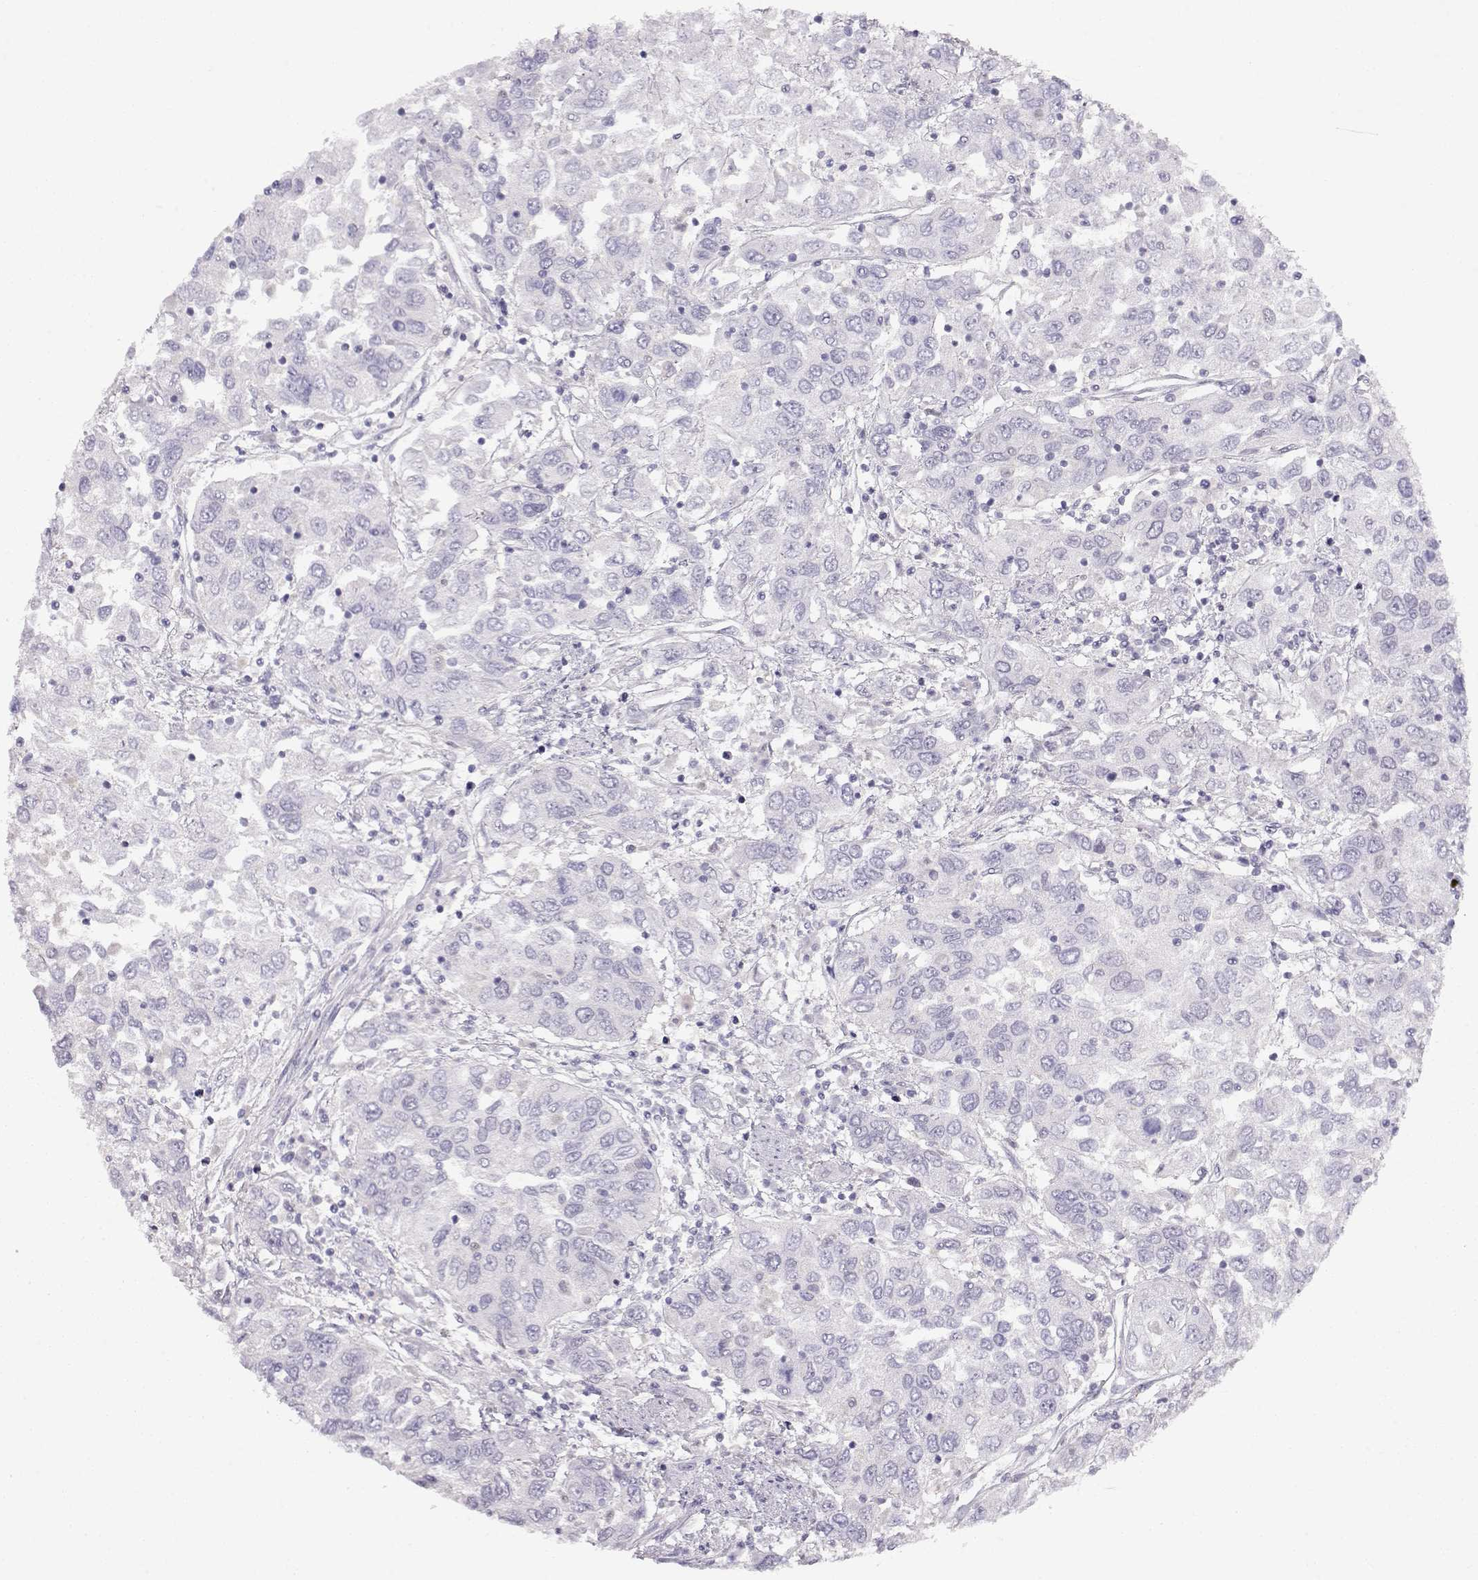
{"staining": {"intensity": "negative", "quantity": "none", "location": "none"}, "tissue": "urothelial cancer", "cell_type": "Tumor cells", "image_type": "cancer", "snomed": [{"axis": "morphology", "description": "Urothelial carcinoma, High grade"}, {"axis": "topography", "description": "Urinary bladder"}], "caption": "This photomicrograph is of urothelial cancer stained with IHC to label a protein in brown with the nuclei are counter-stained blue. There is no expression in tumor cells.", "gene": "IMPG1", "patient": {"sex": "male", "age": 76}}